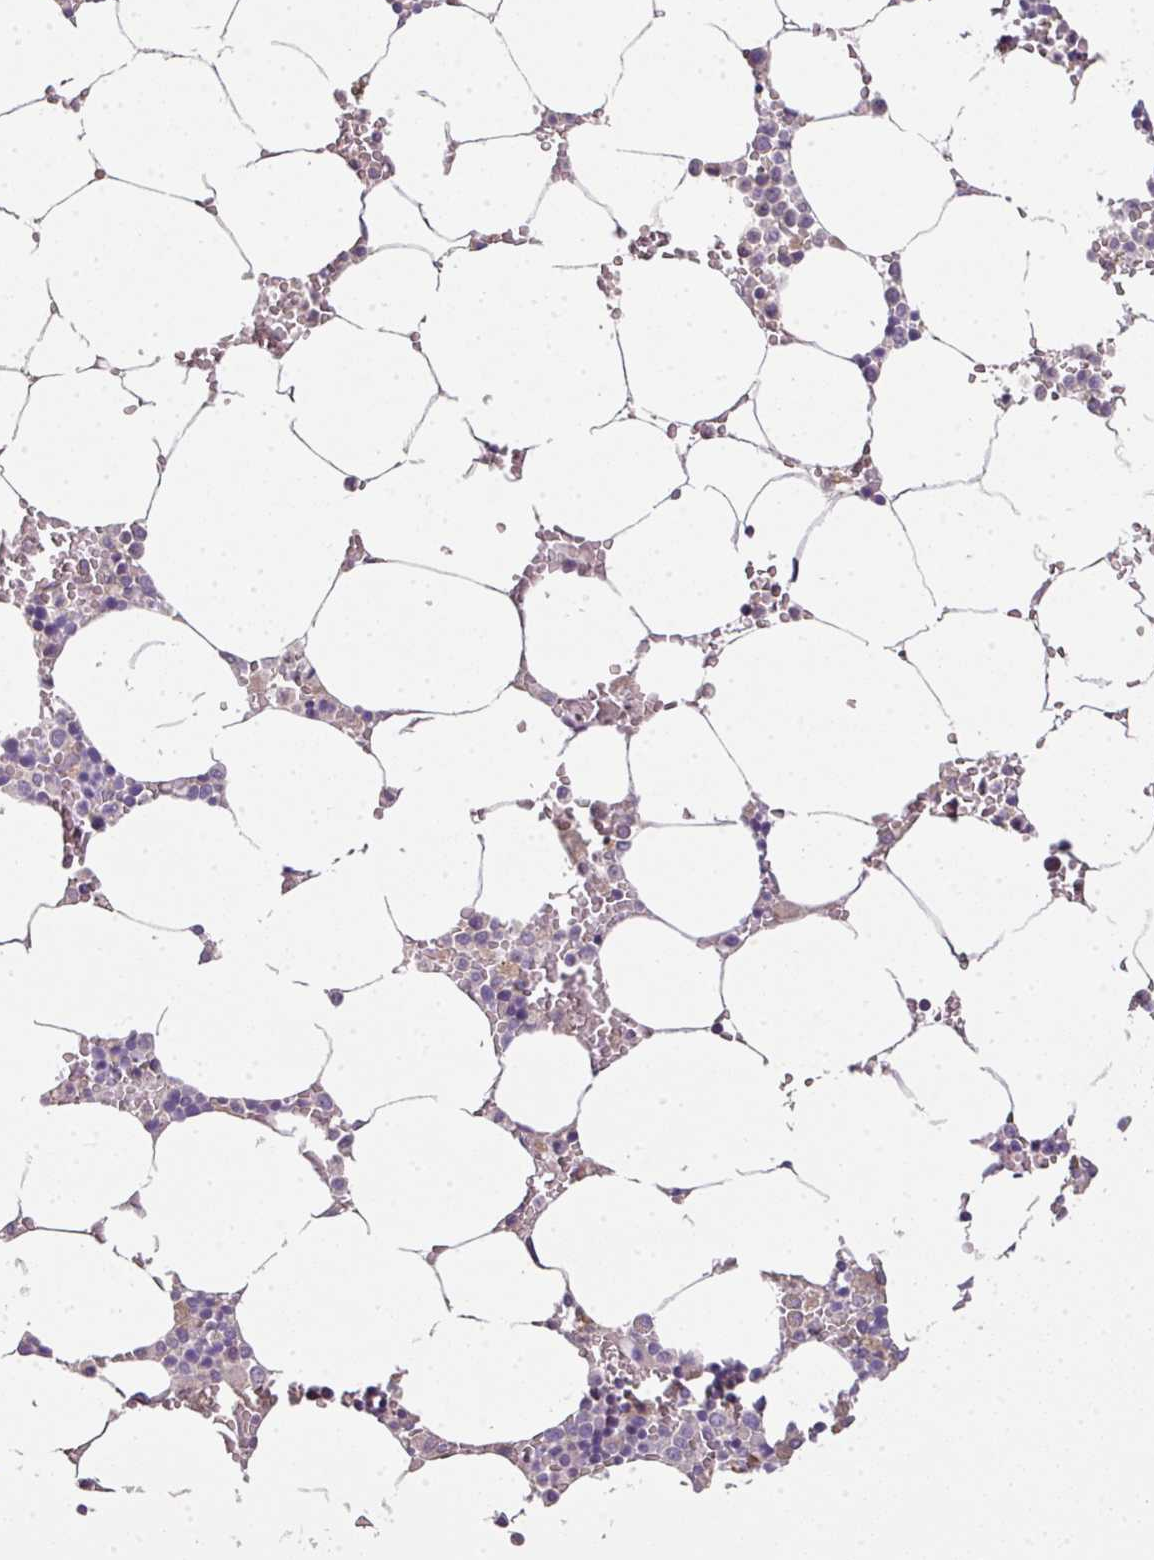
{"staining": {"intensity": "moderate", "quantity": "<25%", "location": "cytoplasmic/membranous"}, "tissue": "bone marrow", "cell_type": "Hematopoietic cells", "image_type": "normal", "snomed": [{"axis": "morphology", "description": "Normal tissue, NOS"}, {"axis": "topography", "description": "Bone marrow"}], "caption": "Immunohistochemical staining of benign bone marrow exhibits <25% levels of moderate cytoplasmic/membranous protein expression in about <25% of hematopoietic cells. (DAB (3,3'-diaminobenzidine) = brown stain, brightfield microscopy at high magnification).", "gene": "SPCS3", "patient": {"sex": "male", "age": 70}}